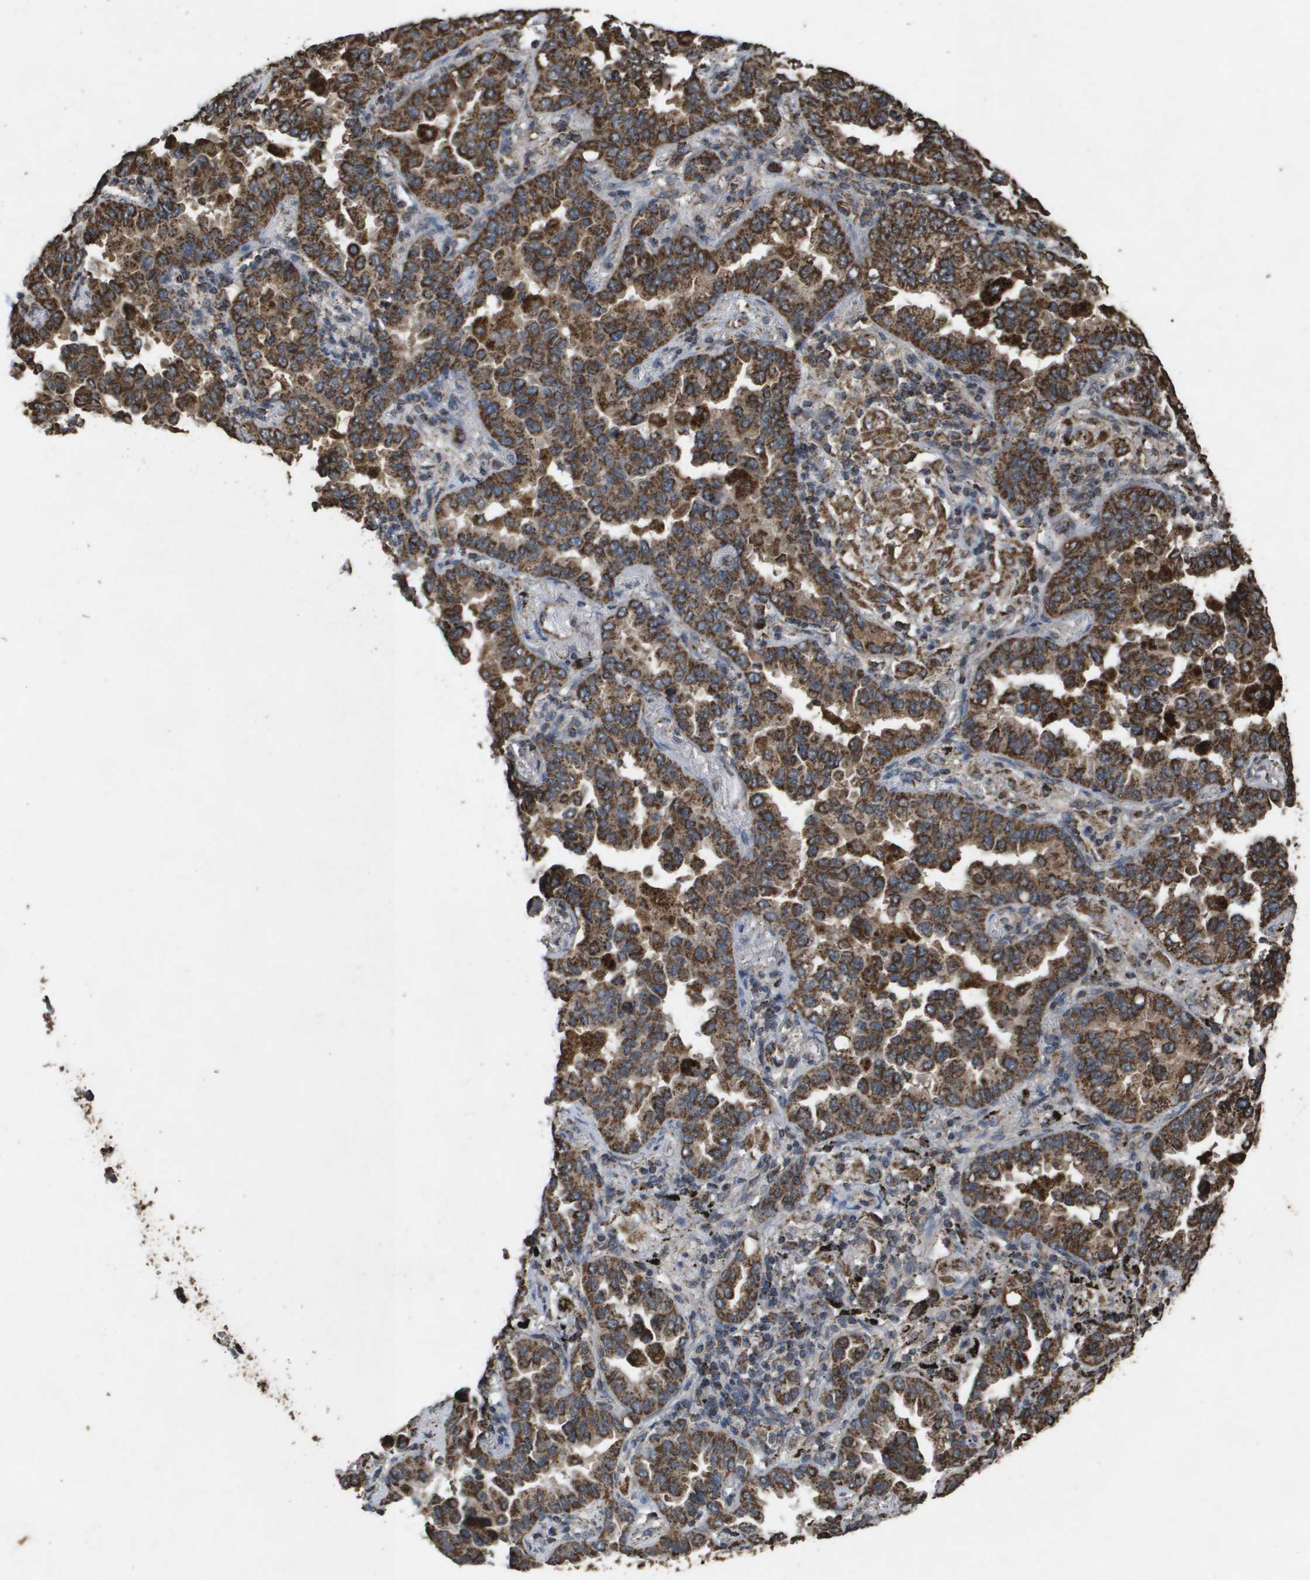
{"staining": {"intensity": "strong", "quantity": ">75%", "location": "cytoplasmic/membranous"}, "tissue": "lung cancer", "cell_type": "Tumor cells", "image_type": "cancer", "snomed": [{"axis": "morphology", "description": "Normal tissue, NOS"}, {"axis": "morphology", "description": "Adenocarcinoma, NOS"}, {"axis": "topography", "description": "Lung"}], "caption": "Immunohistochemical staining of human adenocarcinoma (lung) displays strong cytoplasmic/membranous protein positivity in approximately >75% of tumor cells. The staining was performed using DAB to visualize the protein expression in brown, while the nuclei were stained in blue with hematoxylin (Magnification: 20x).", "gene": "HSPE1", "patient": {"sex": "male", "age": 59}}